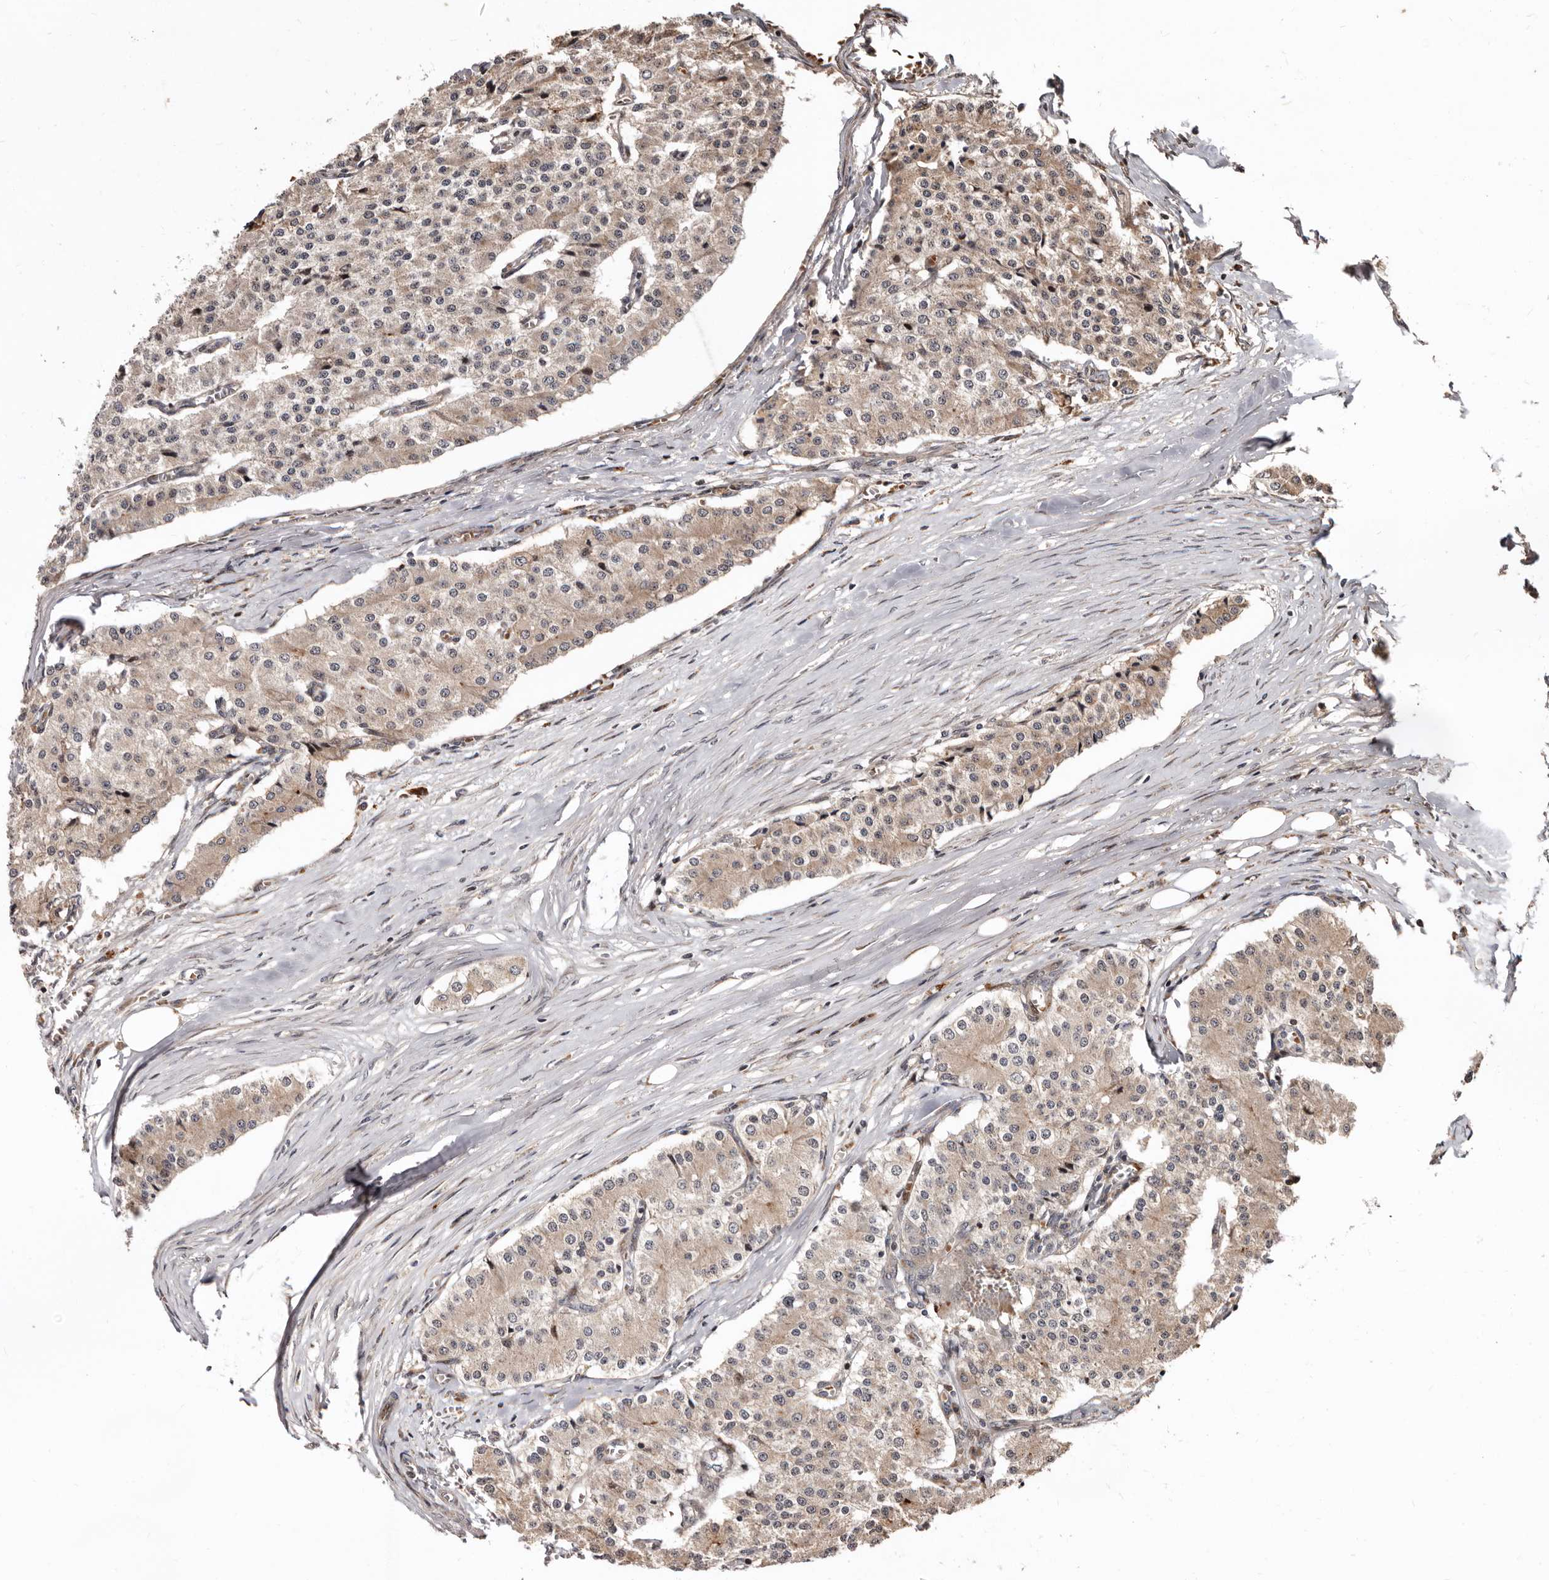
{"staining": {"intensity": "weak", "quantity": "25%-75%", "location": "cytoplasmic/membranous"}, "tissue": "carcinoid", "cell_type": "Tumor cells", "image_type": "cancer", "snomed": [{"axis": "morphology", "description": "Carcinoid, malignant, NOS"}, {"axis": "topography", "description": "Colon"}], "caption": "The immunohistochemical stain highlights weak cytoplasmic/membranous positivity in tumor cells of malignant carcinoid tissue.", "gene": "WEE2", "patient": {"sex": "female", "age": 52}}